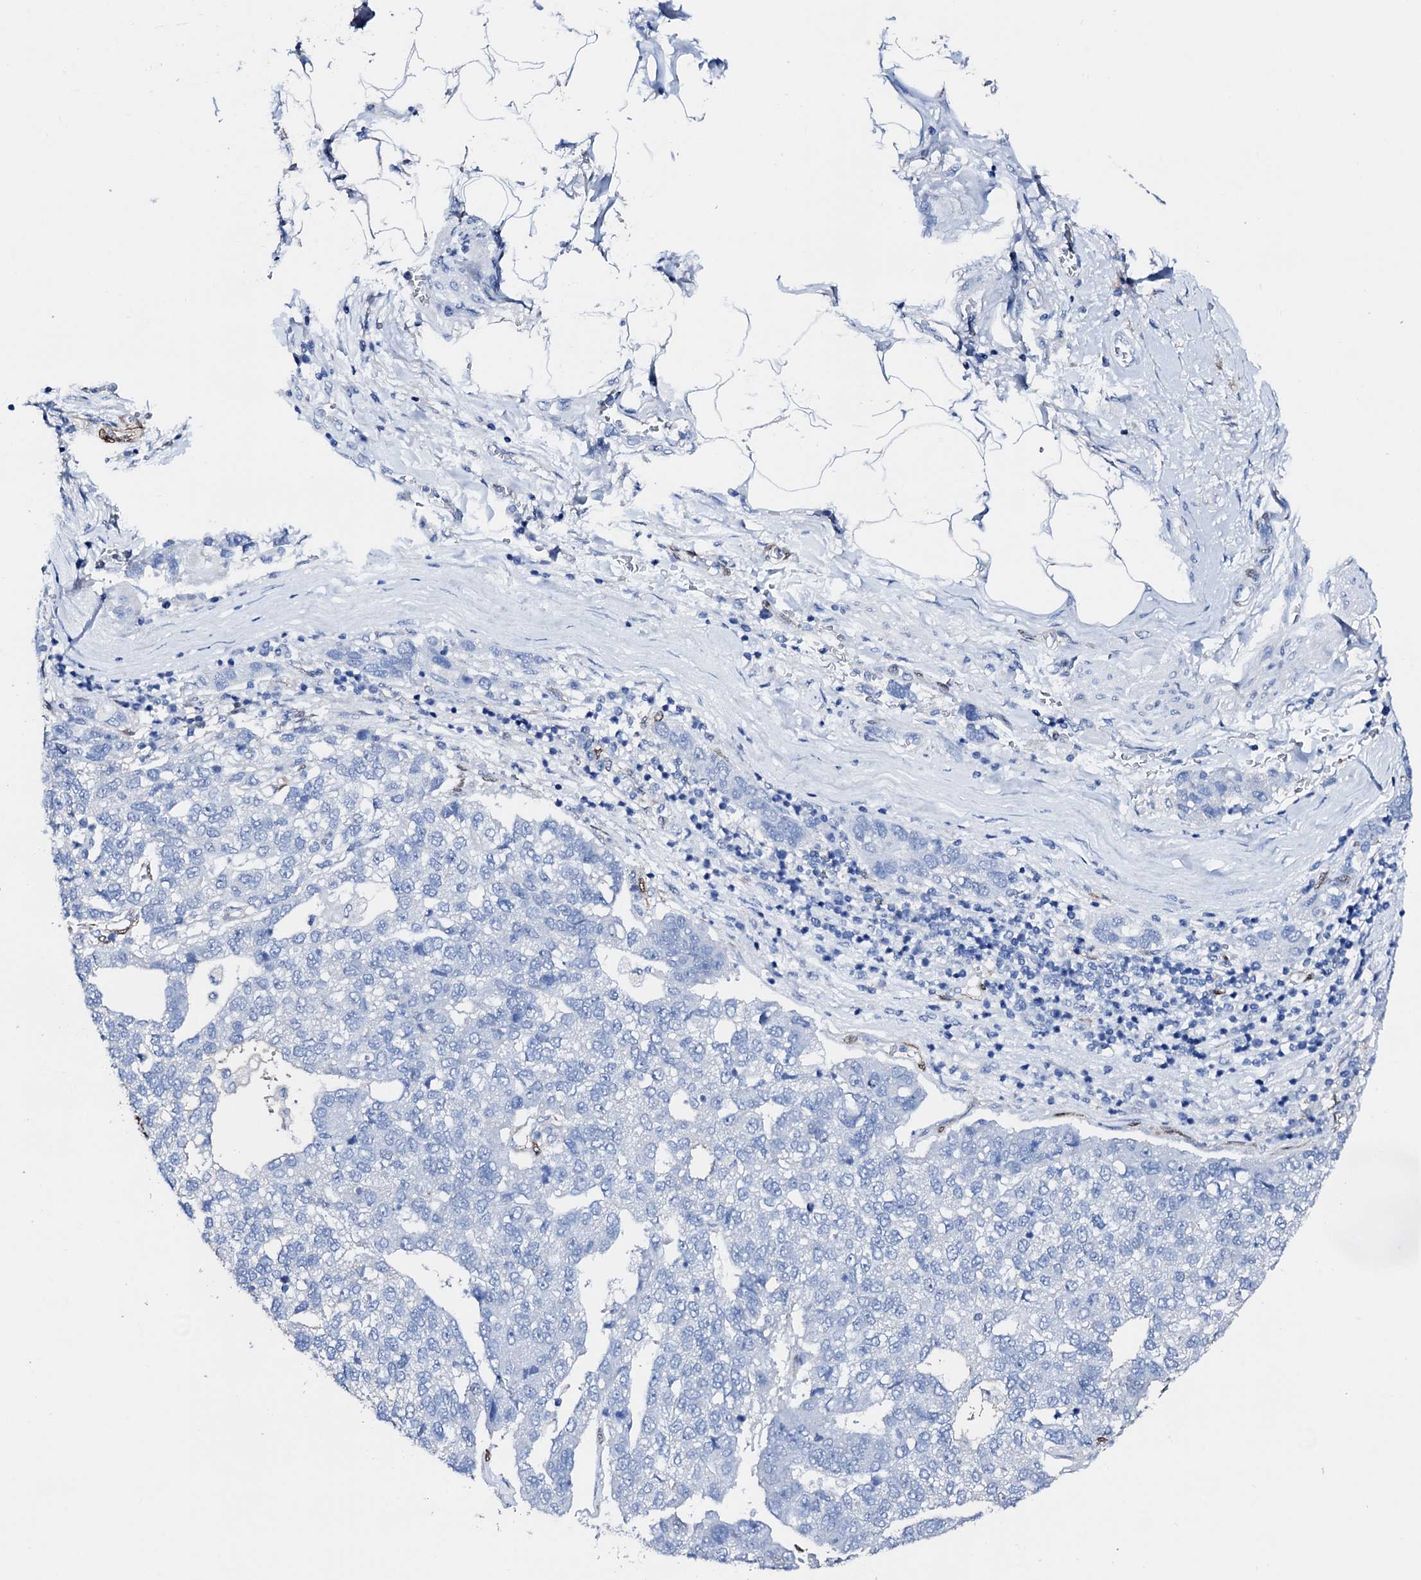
{"staining": {"intensity": "negative", "quantity": "none", "location": "none"}, "tissue": "pancreatic cancer", "cell_type": "Tumor cells", "image_type": "cancer", "snomed": [{"axis": "morphology", "description": "Adenocarcinoma, NOS"}, {"axis": "topography", "description": "Pancreas"}], "caption": "This is an IHC image of human pancreatic cancer (adenocarcinoma). There is no expression in tumor cells.", "gene": "NRIP2", "patient": {"sex": "female", "age": 61}}